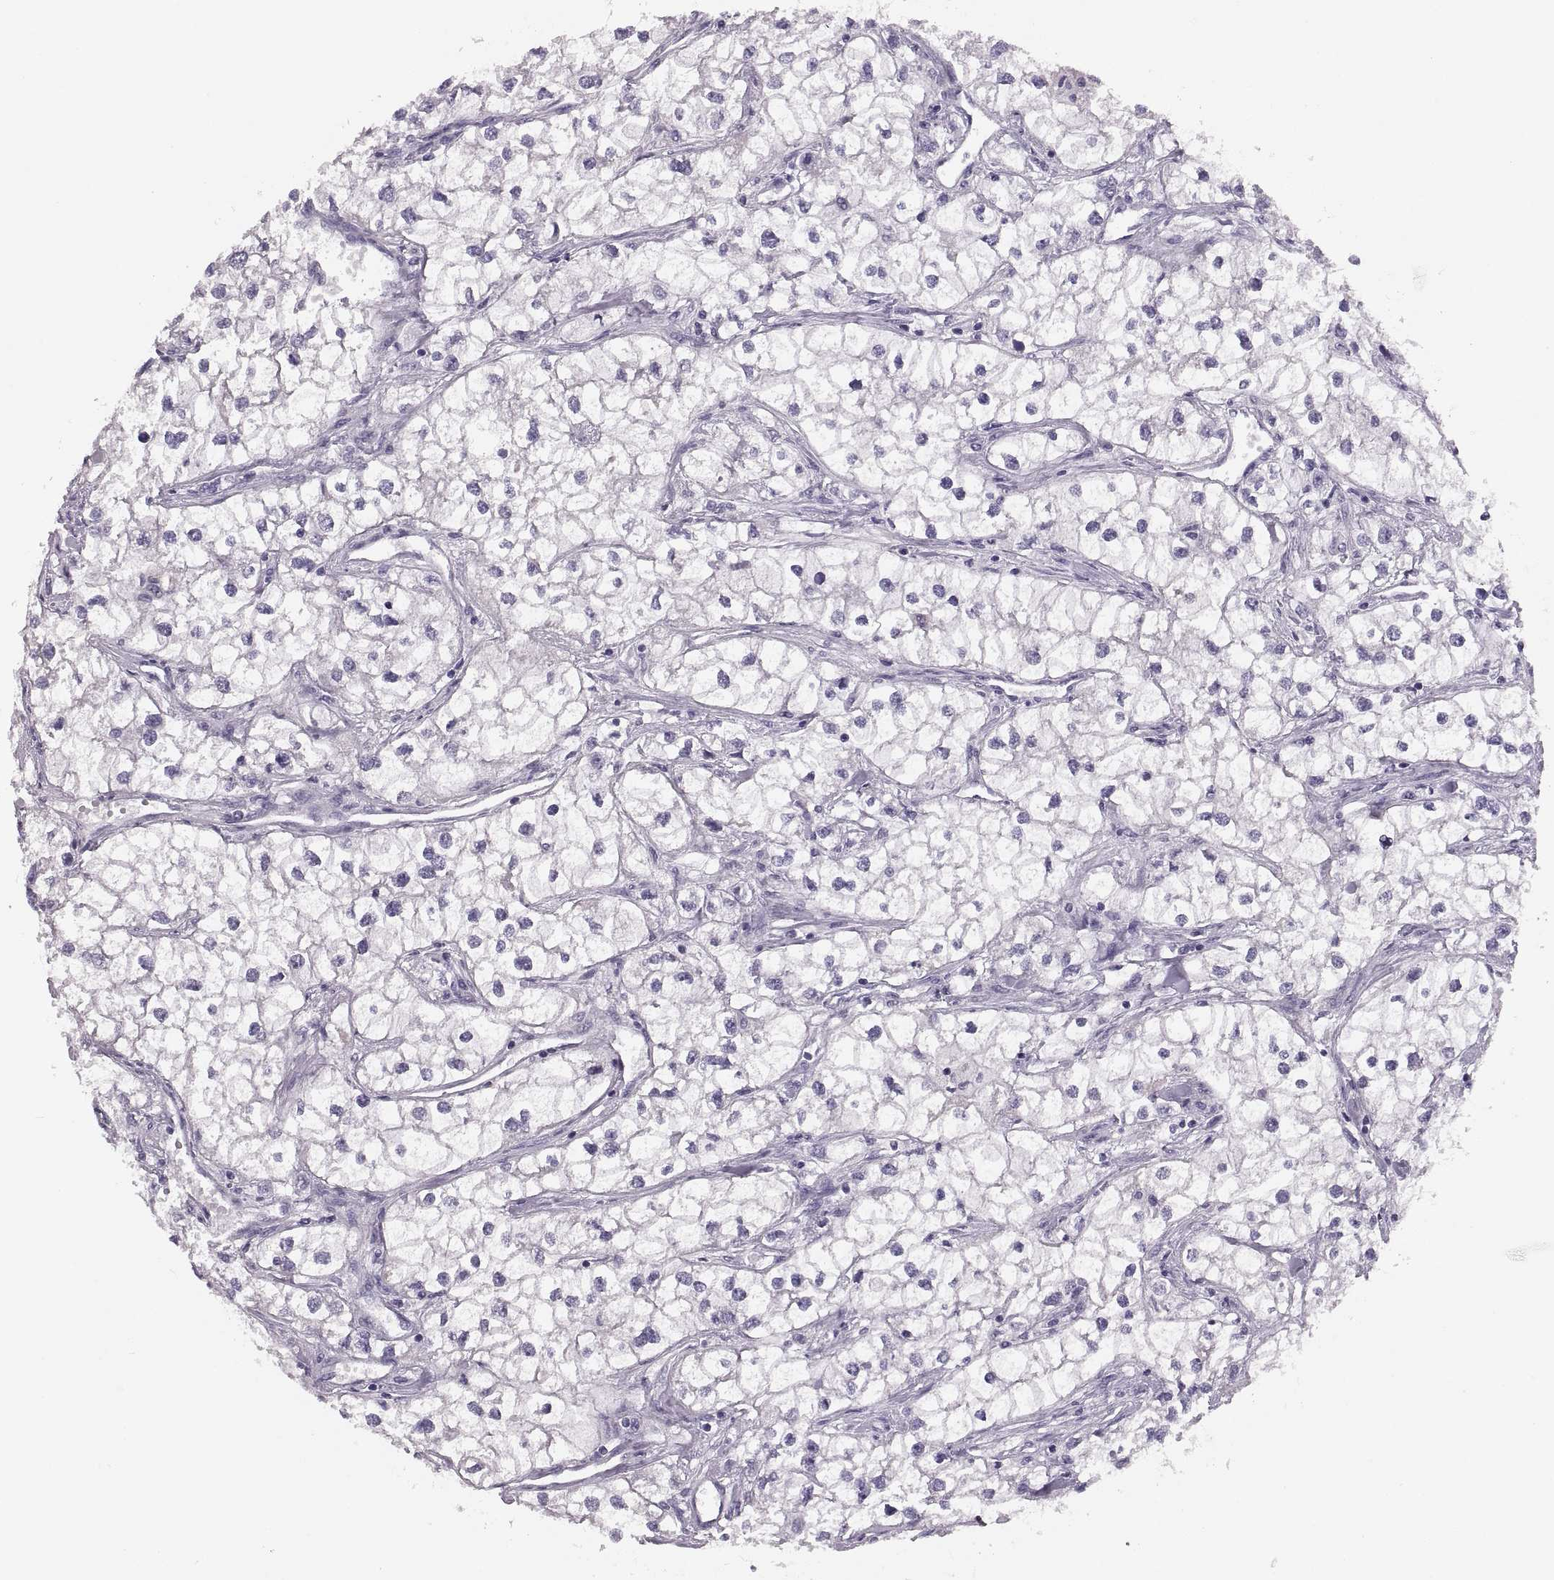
{"staining": {"intensity": "negative", "quantity": "none", "location": "none"}, "tissue": "renal cancer", "cell_type": "Tumor cells", "image_type": "cancer", "snomed": [{"axis": "morphology", "description": "Adenocarcinoma, NOS"}, {"axis": "topography", "description": "Kidney"}], "caption": "Renal cancer (adenocarcinoma) stained for a protein using immunohistochemistry reveals no expression tumor cells.", "gene": "ADH6", "patient": {"sex": "male", "age": 59}}